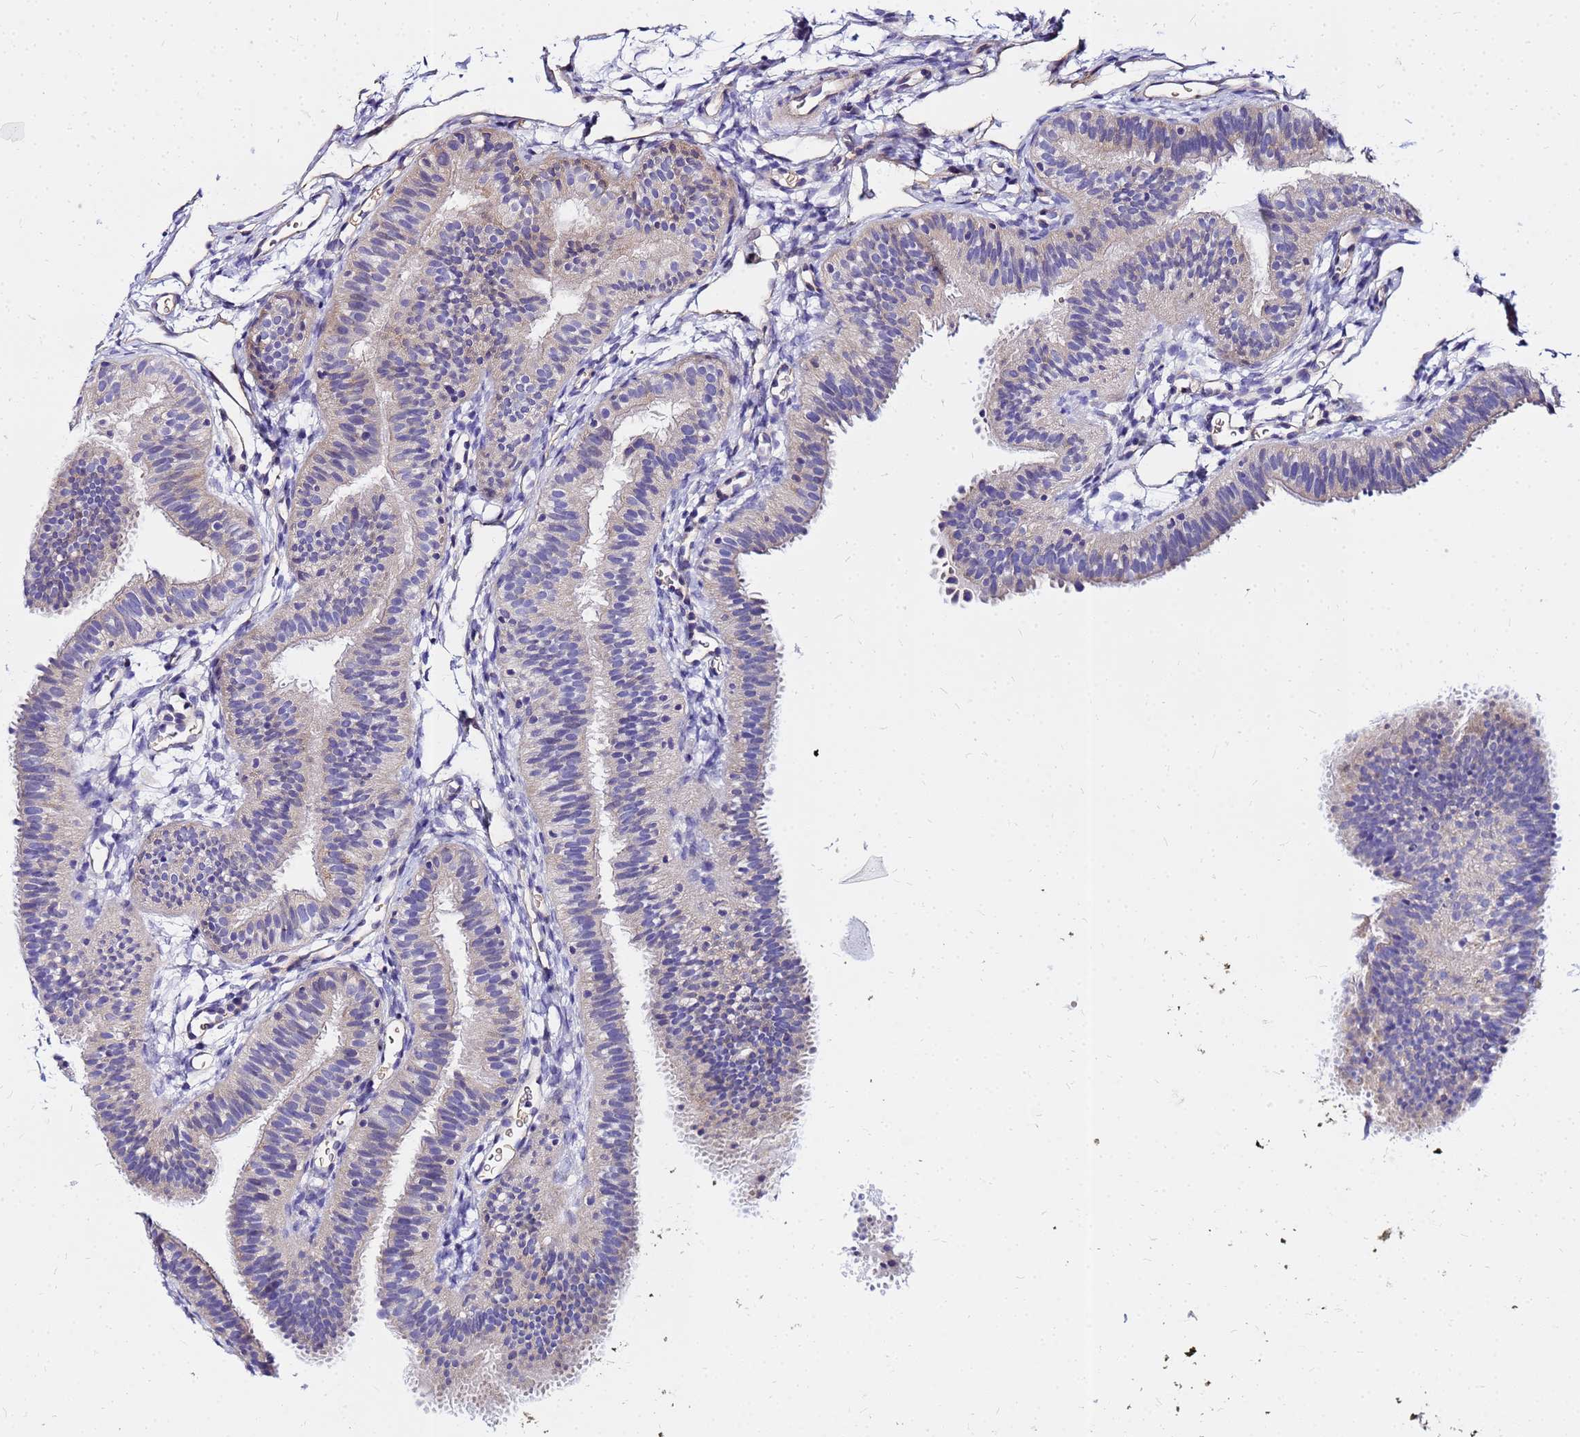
{"staining": {"intensity": "negative", "quantity": "none", "location": "none"}, "tissue": "fallopian tube", "cell_type": "Glandular cells", "image_type": "normal", "snomed": [{"axis": "morphology", "description": "Normal tissue, NOS"}, {"axis": "topography", "description": "Fallopian tube"}], "caption": "DAB immunohistochemical staining of normal fallopian tube demonstrates no significant positivity in glandular cells. The staining was performed using DAB (3,3'-diaminobenzidine) to visualize the protein expression in brown, while the nuclei were stained in blue with hematoxylin (Magnification: 20x).", "gene": "HERC5", "patient": {"sex": "female", "age": 35}}